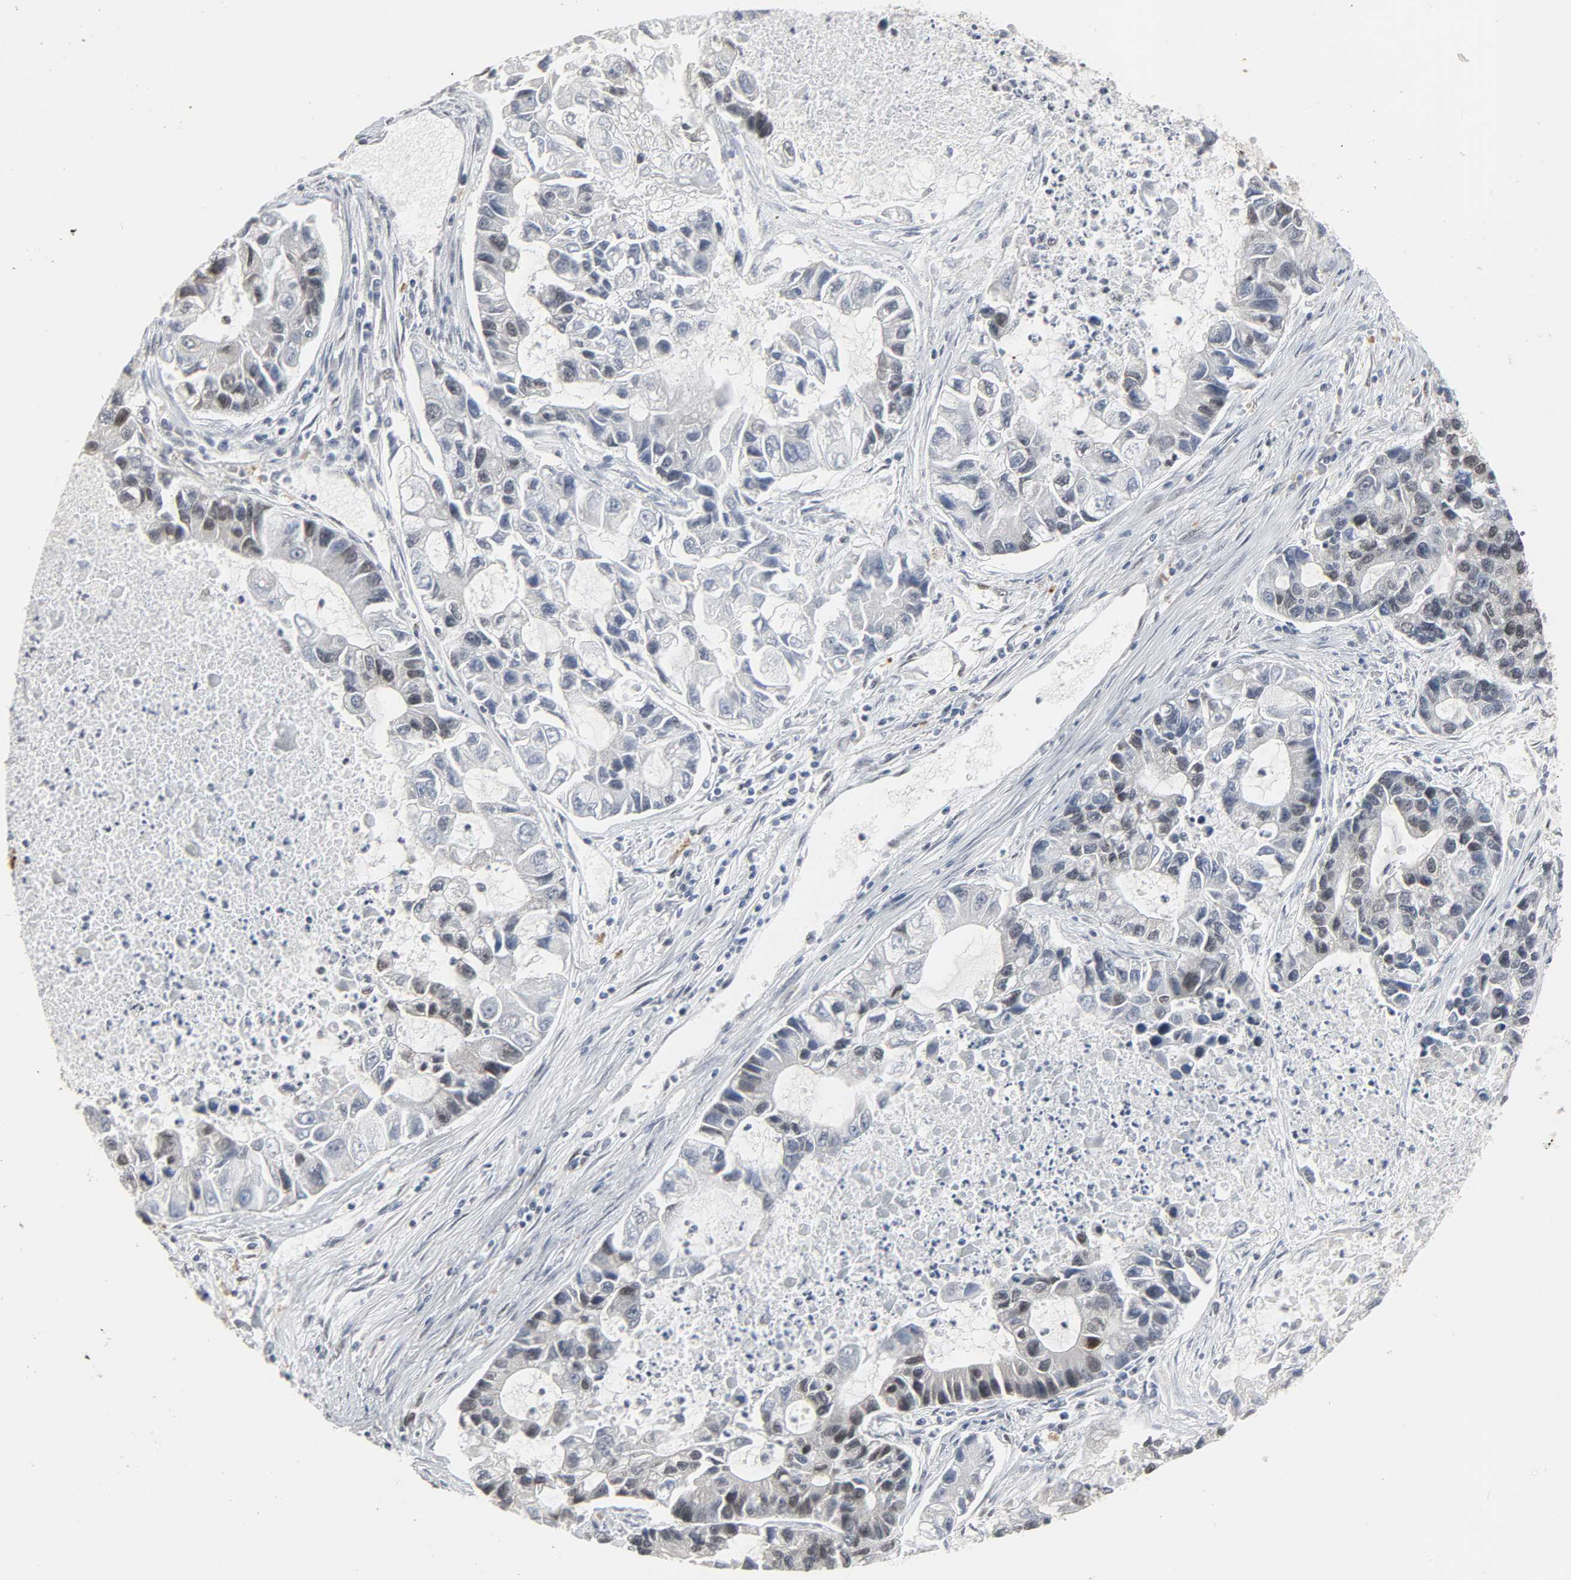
{"staining": {"intensity": "weak", "quantity": "<25%", "location": "nuclear"}, "tissue": "lung cancer", "cell_type": "Tumor cells", "image_type": "cancer", "snomed": [{"axis": "morphology", "description": "Adenocarcinoma, NOS"}, {"axis": "topography", "description": "Lung"}], "caption": "An immunohistochemistry (IHC) photomicrograph of adenocarcinoma (lung) is shown. There is no staining in tumor cells of adenocarcinoma (lung).", "gene": "DAZAP1", "patient": {"sex": "female", "age": 51}}